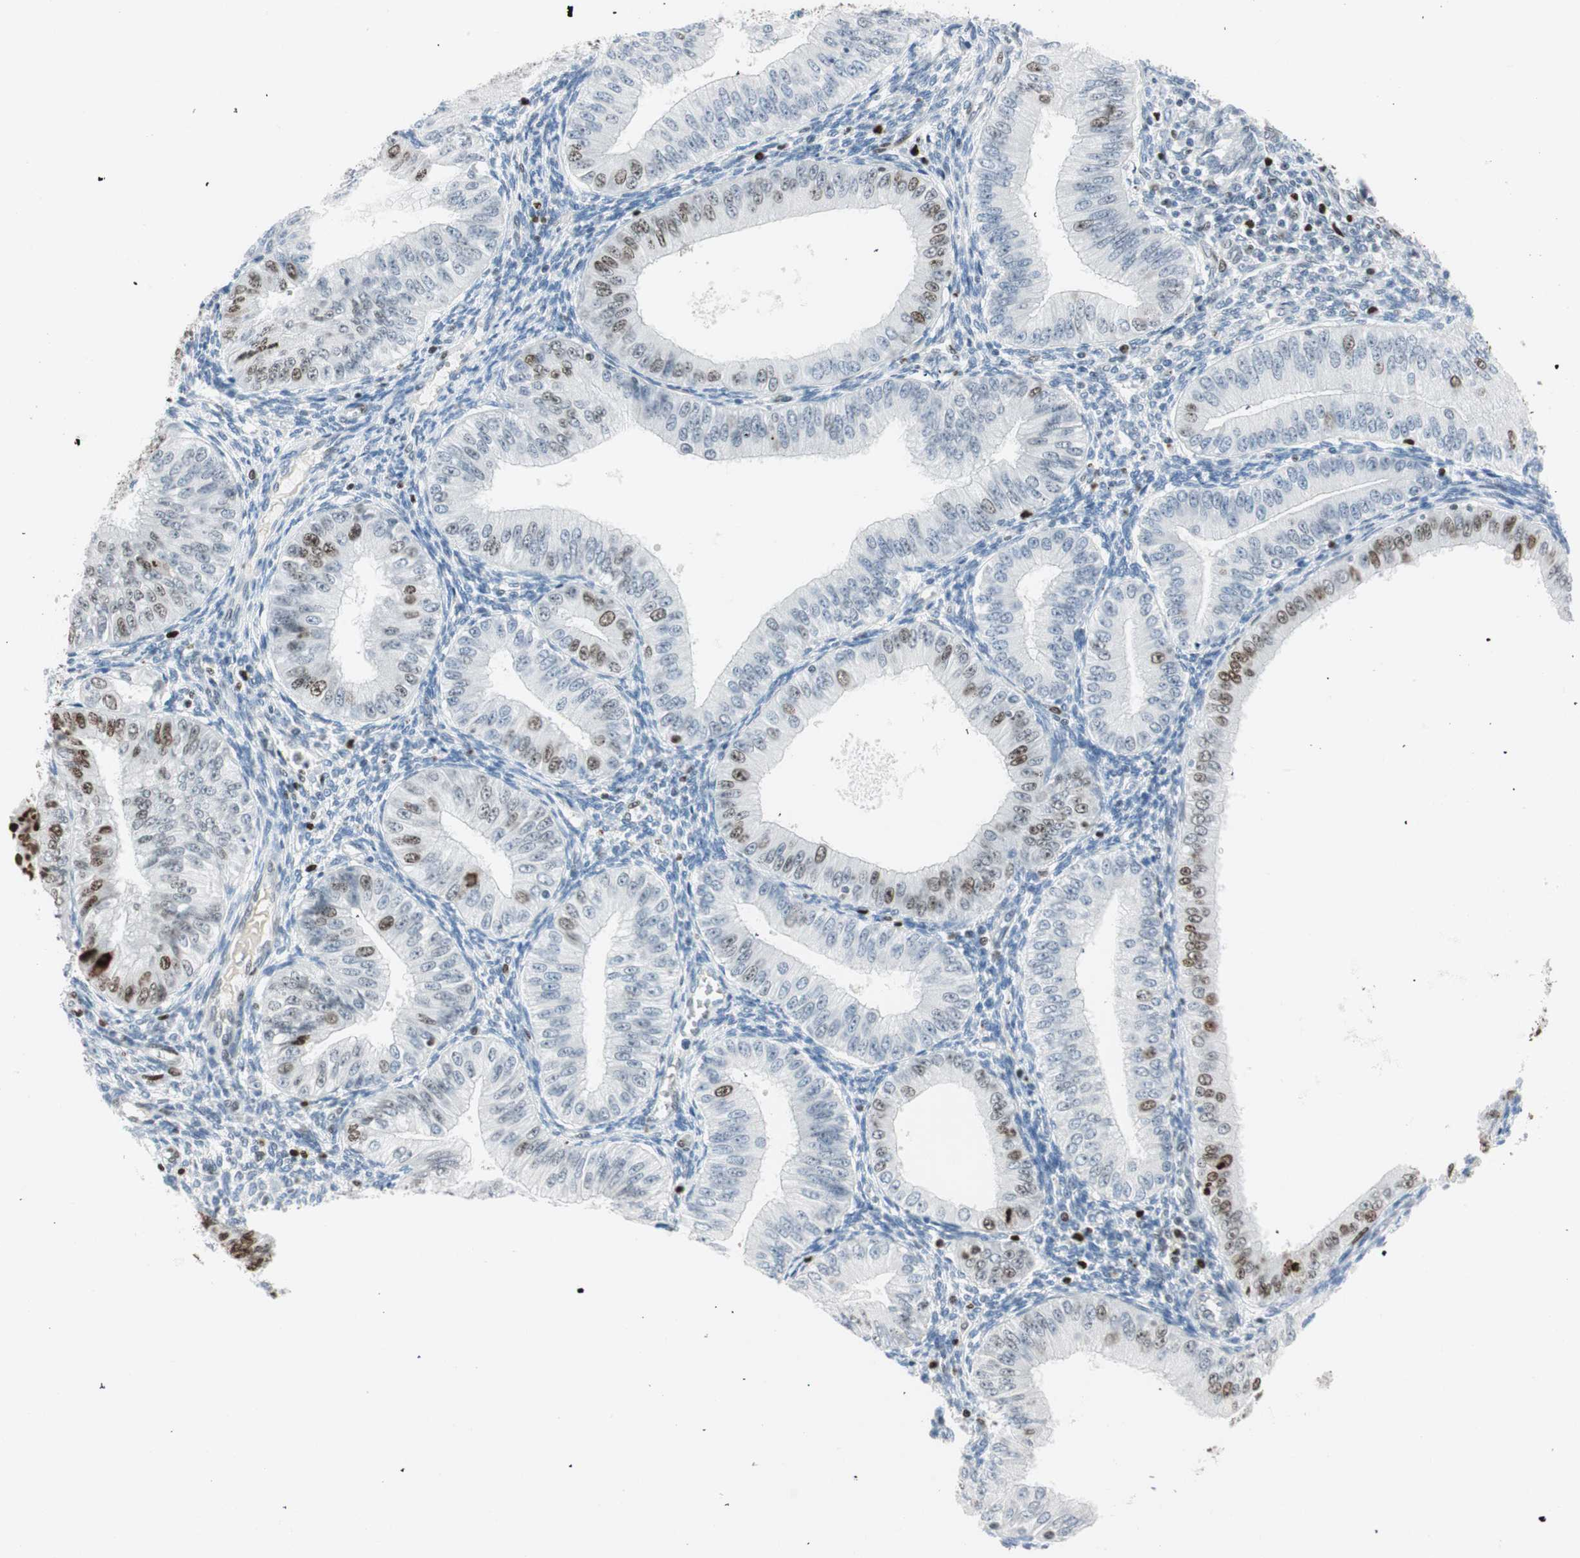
{"staining": {"intensity": "moderate", "quantity": "<25%", "location": "nuclear"}, "tissue": "endometrial cancer", "cell_type": "Tumor cells", "image_type": "cancer", "snomed": [{"axis": "morphology", "description": "Normal tissue, NOS"}, {"axis": "morphology", "description": "Adenocarcinoma, NOS"}, {"axis": "topography", "description": "Endometrium"}], "caption": "IHC image of neoplastic tissue: human endometrial adenocarcinoma stained using immunohistochemistry demonstrates low levels of moderate protein expression localized specifically in the nuclear of tumor cells, appearing as a nuclear brown color.", "gene": "EZH2", "patient": {"sex": "female", "age": 53}}